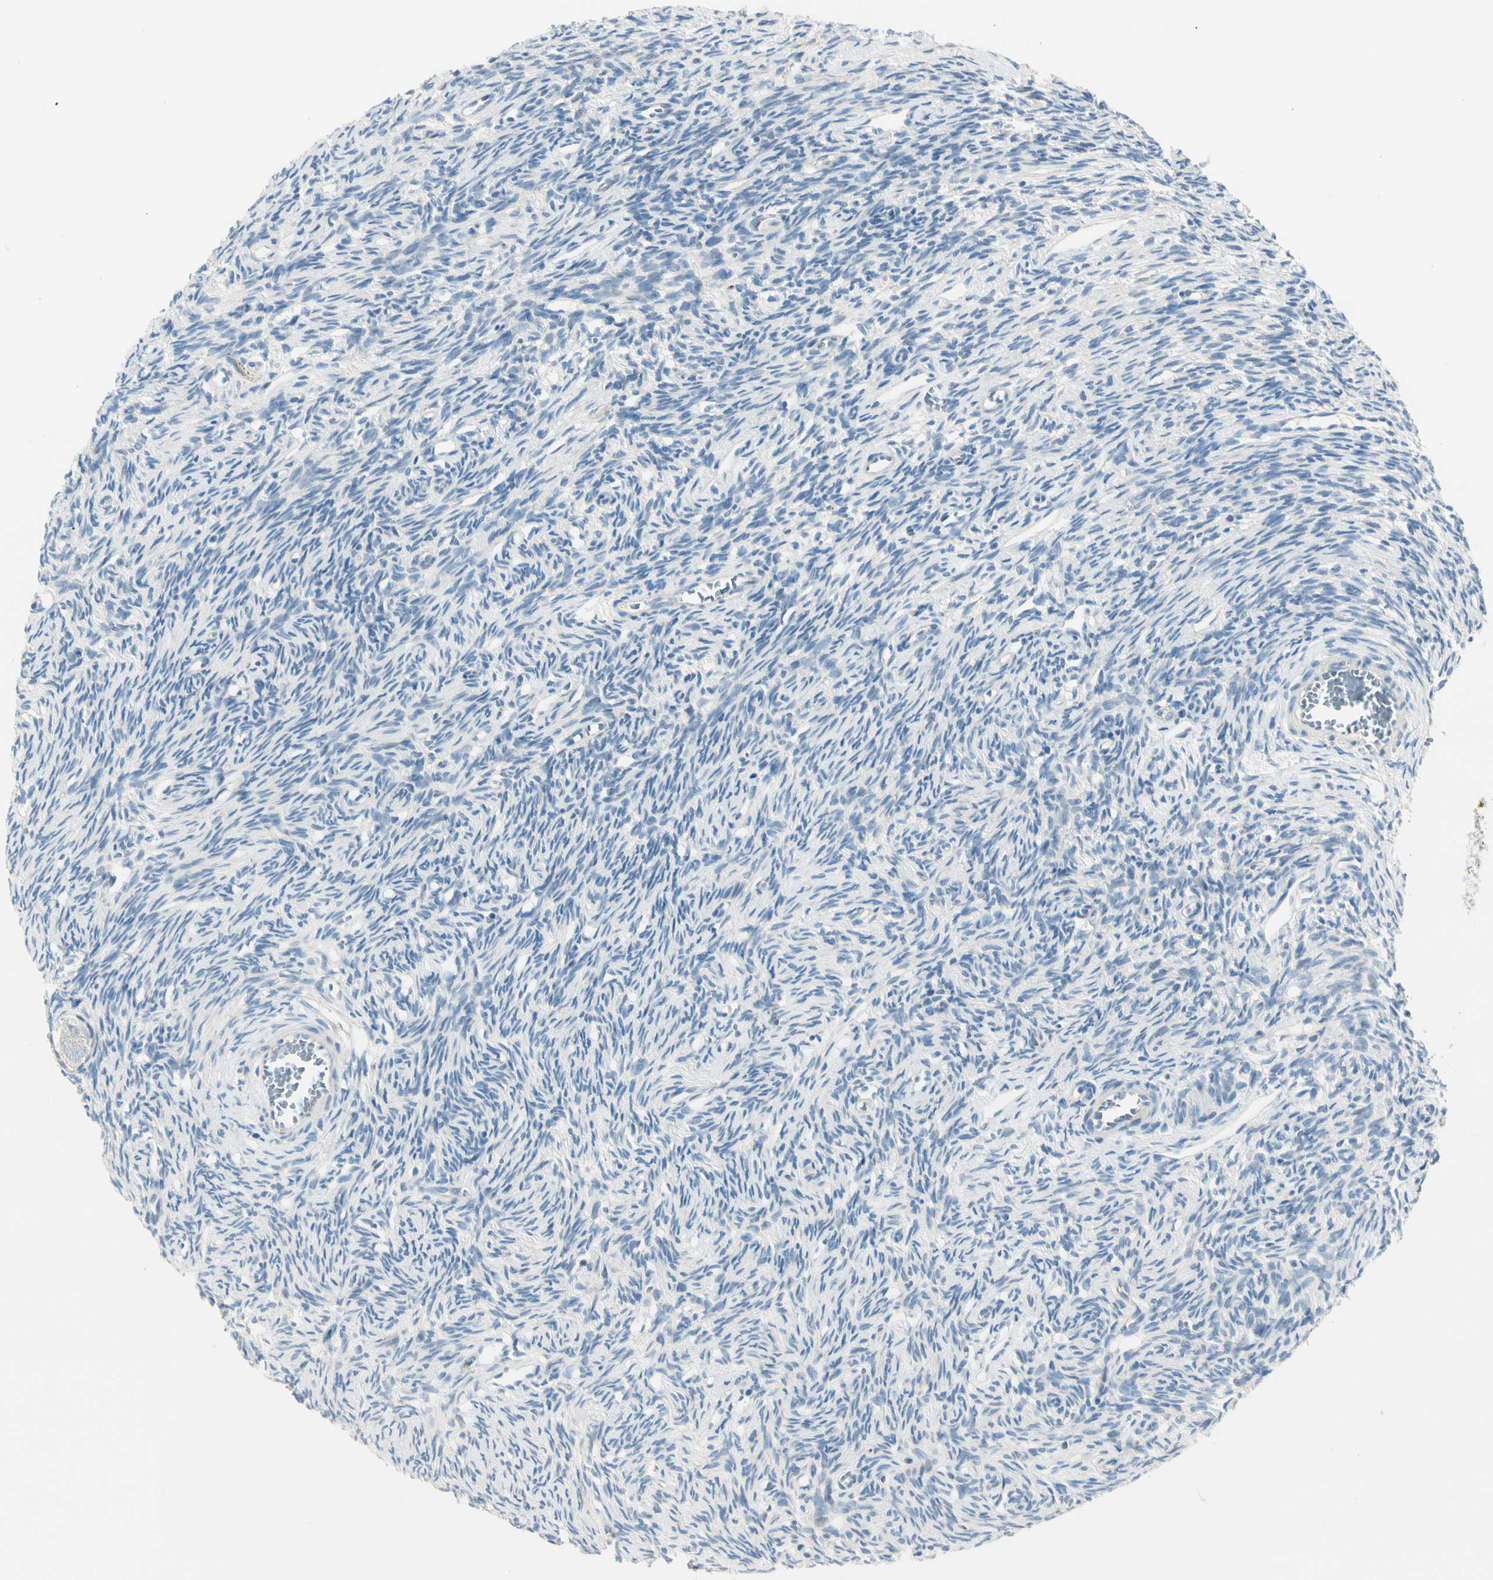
{"staining": {"intensity": "negative", "quantity": "none", "location": "none"}, "tissue": "ovary", "cell_type": "Follicle cells", "image_type": "normal", "snomed": [{"axis": "morphology", "description": "Normal tissue, NOS"}, {"axis": "topography", "description": "Ovary"}], "caption": "Immunohistochemistry (IHC) of benign ovary displays no positivity in follicle cells.", "gene": "SLC6A15", "patient": {"sex": "female", "age": 33}}